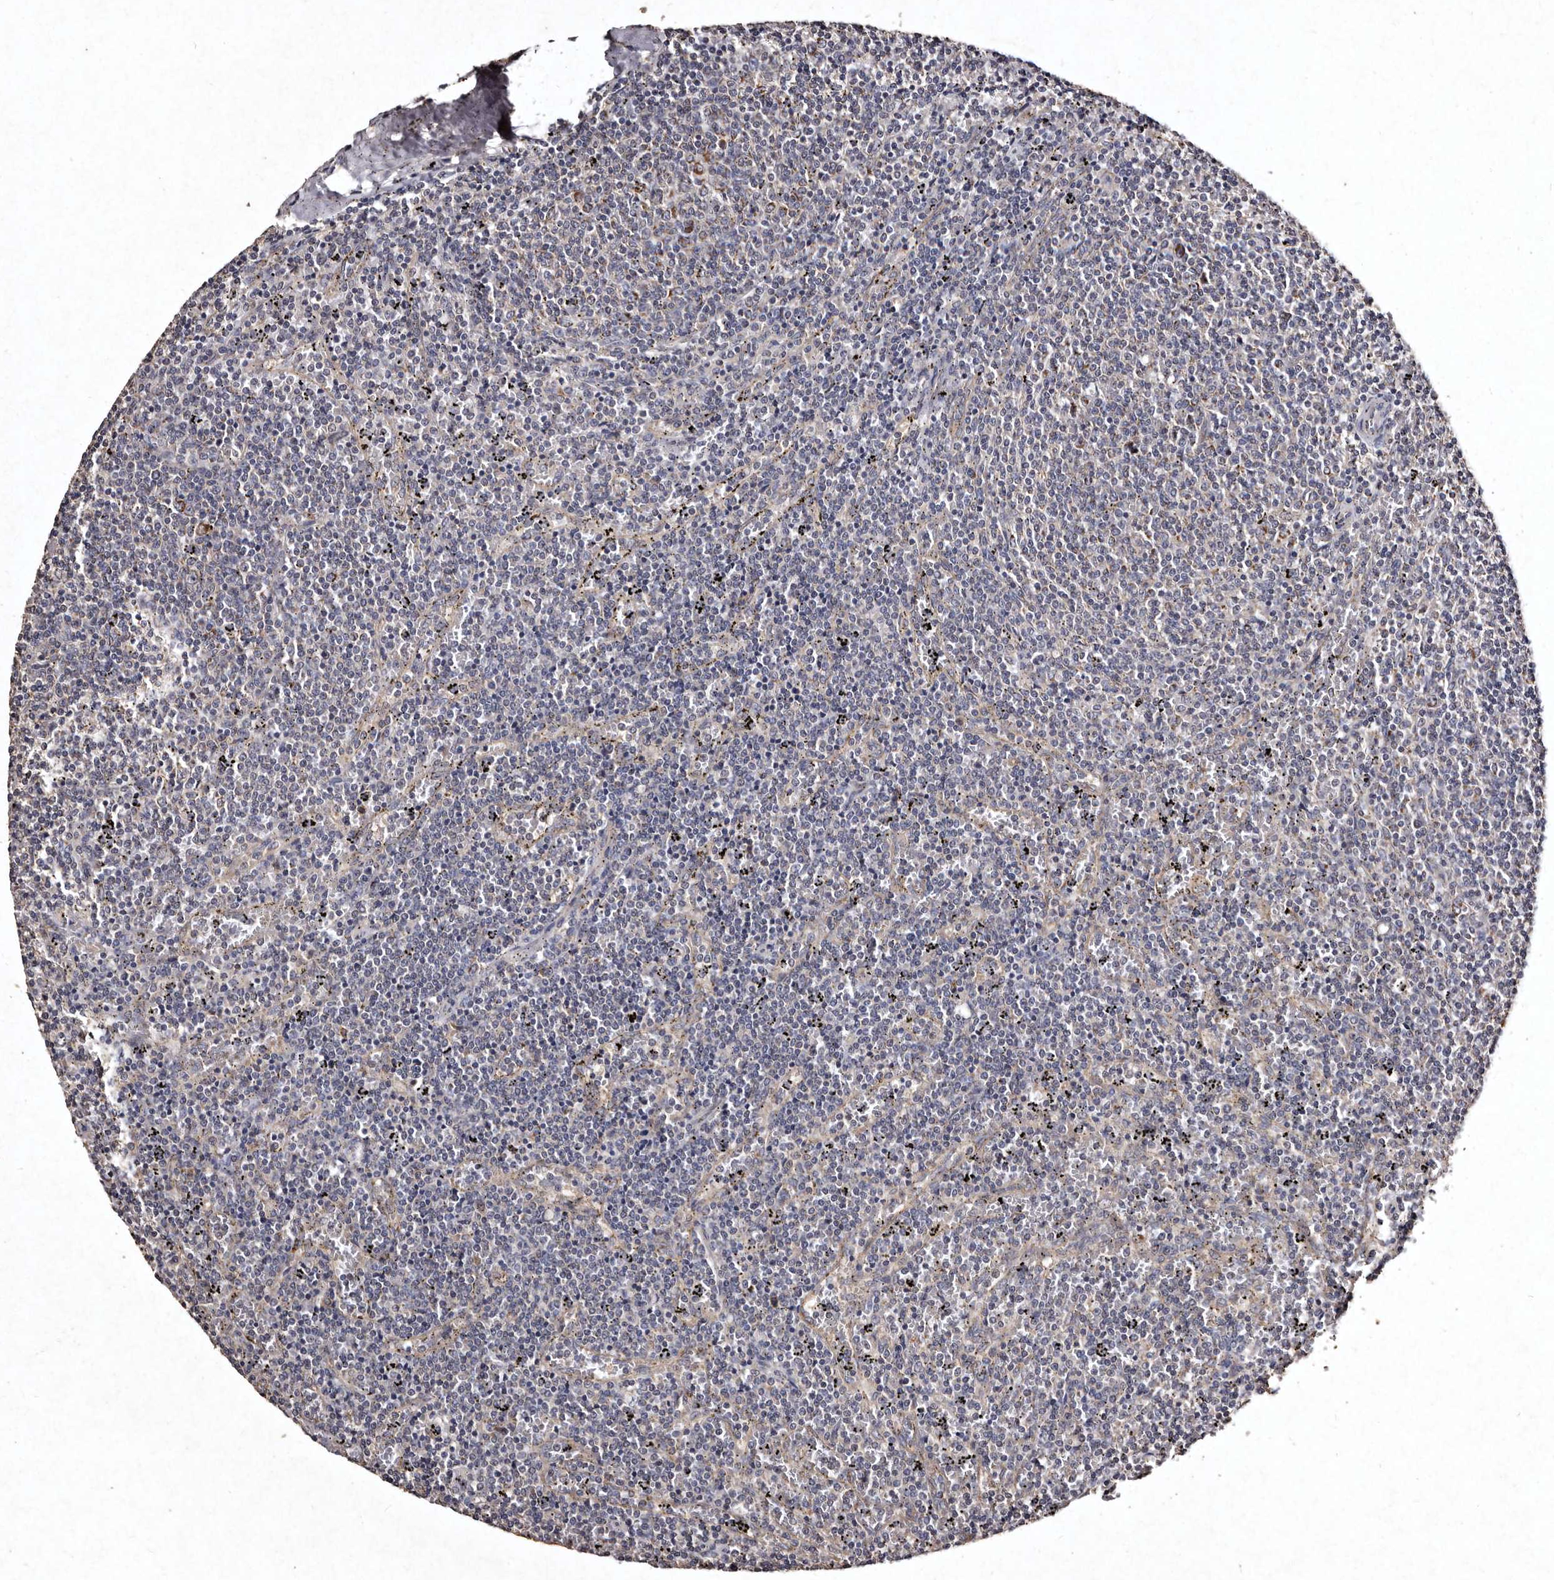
{"staining": {"intensity": "negative", "quantity": "none", "location": "none"}, "tissue": "lymphoma", "cell_type": "Tumor cells", "image_type": "cancer", "snomed": [{"axis": "morphology", "description": "Malignant lymphoma, non-Hodgkin's type, Low grade"}, {"axis": "topography", "description": "Spleen"}], "caption": "IHC of malignant lymphoma, non-Hodgkin's type (low-grade) reveals no staining in tumor cells. (Stains: DAB (3,3'-diaminobenzidine) IHC with hematoxylin counter stain, Microscopy: brightfield microscopy at high magnification).", "gene": "TFB1M", "patient": {"sex": "female", "age": 50}}